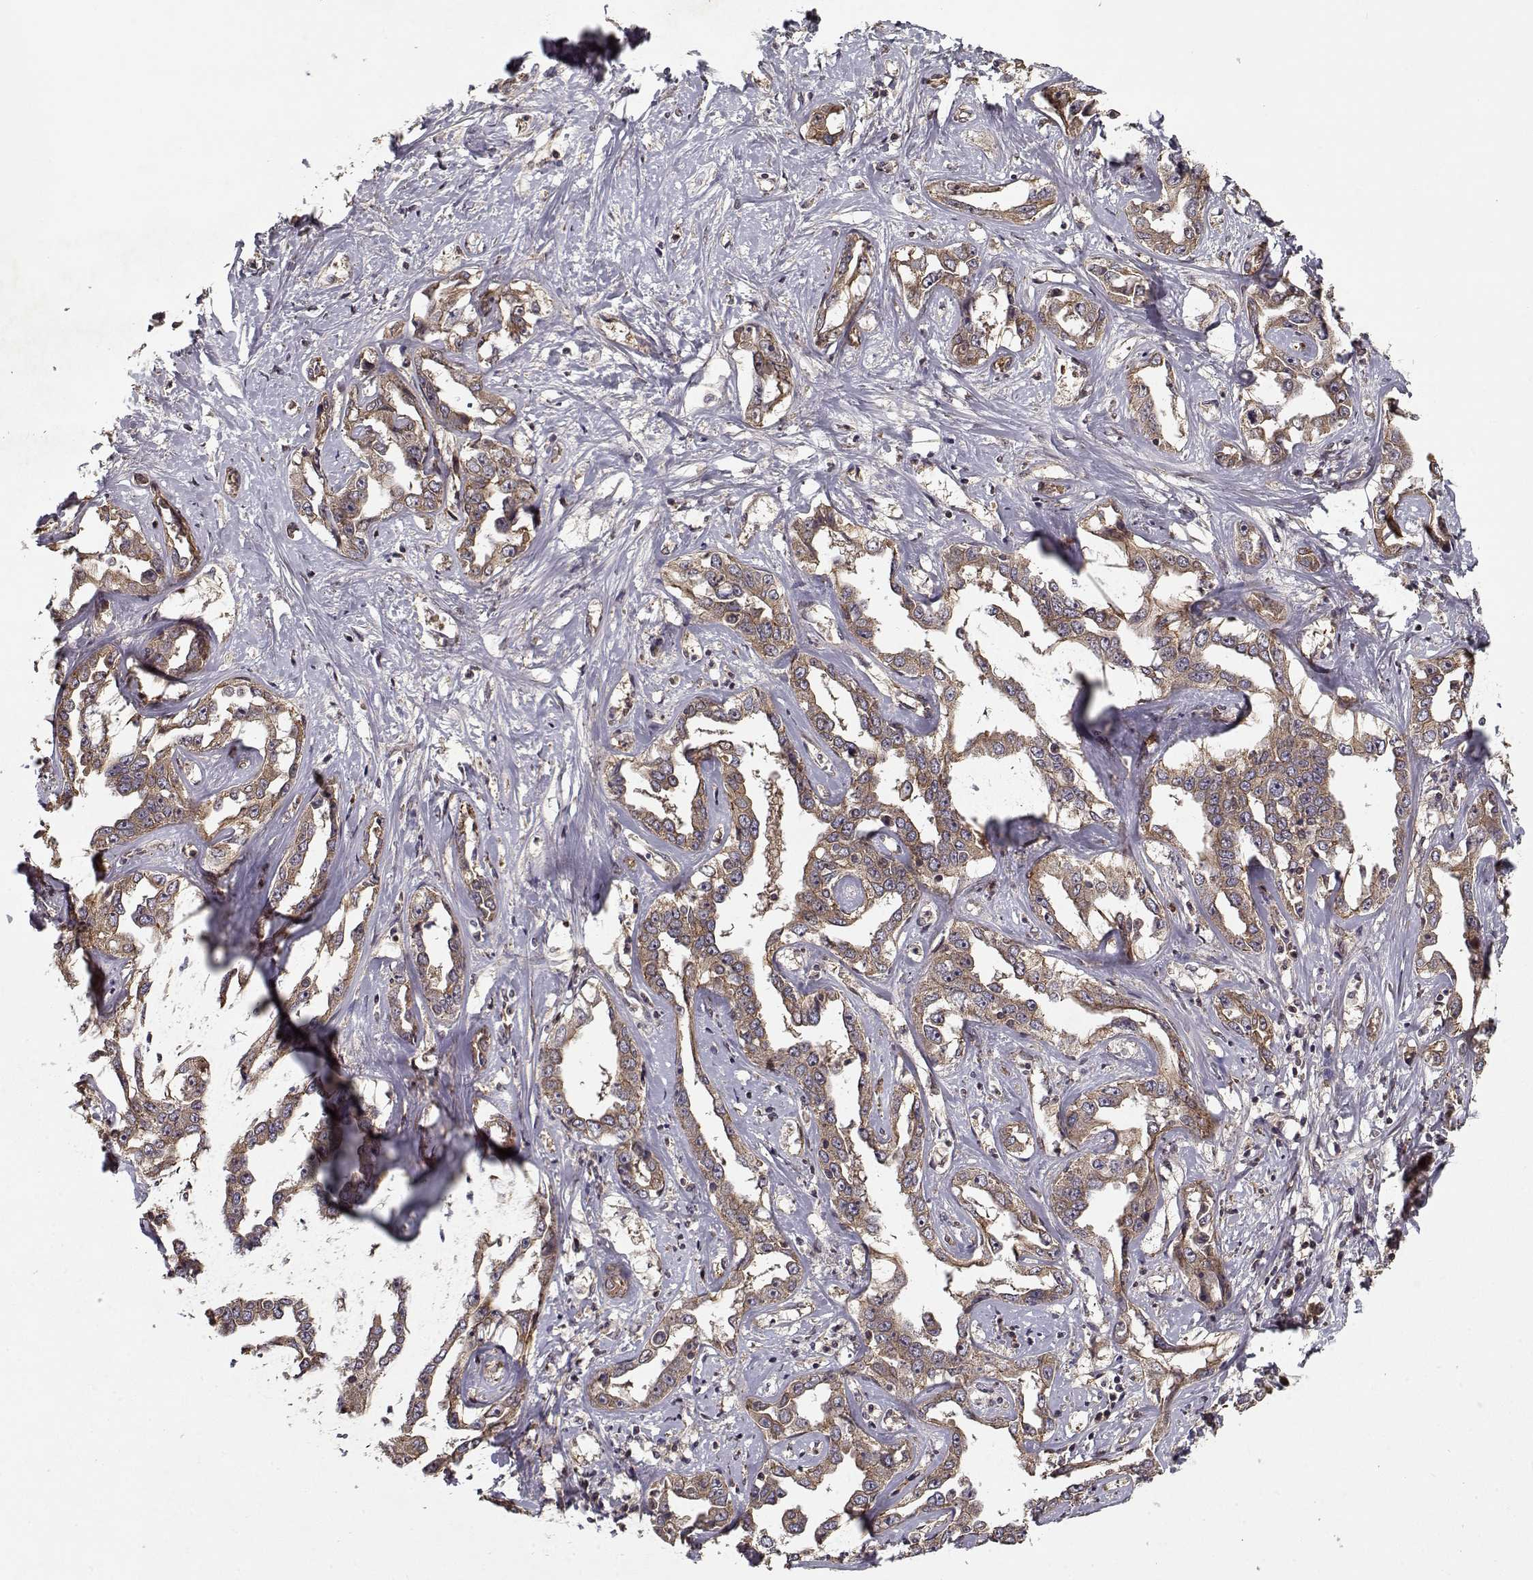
{"staining": {"intensity": "moderate", "quantity": ">75%", "location": "cytoplasmic/membranous"}, "tissue": "liver cancer", "cell_type": "Tumor cells", "image_type": "cancer", "snomed": [{"axis": "morphology", "description": "Cholangiocarcinoma"}, {"axis": "topography", "description": "Liver"}], "caption": "A histopathology image of liver cancer stained for a protein displays moderate cytoplasmic/membranous brown staining in tumor cells.", "gene": "PPP1R12A", "patient": {"sex": "male", "age": 59}}